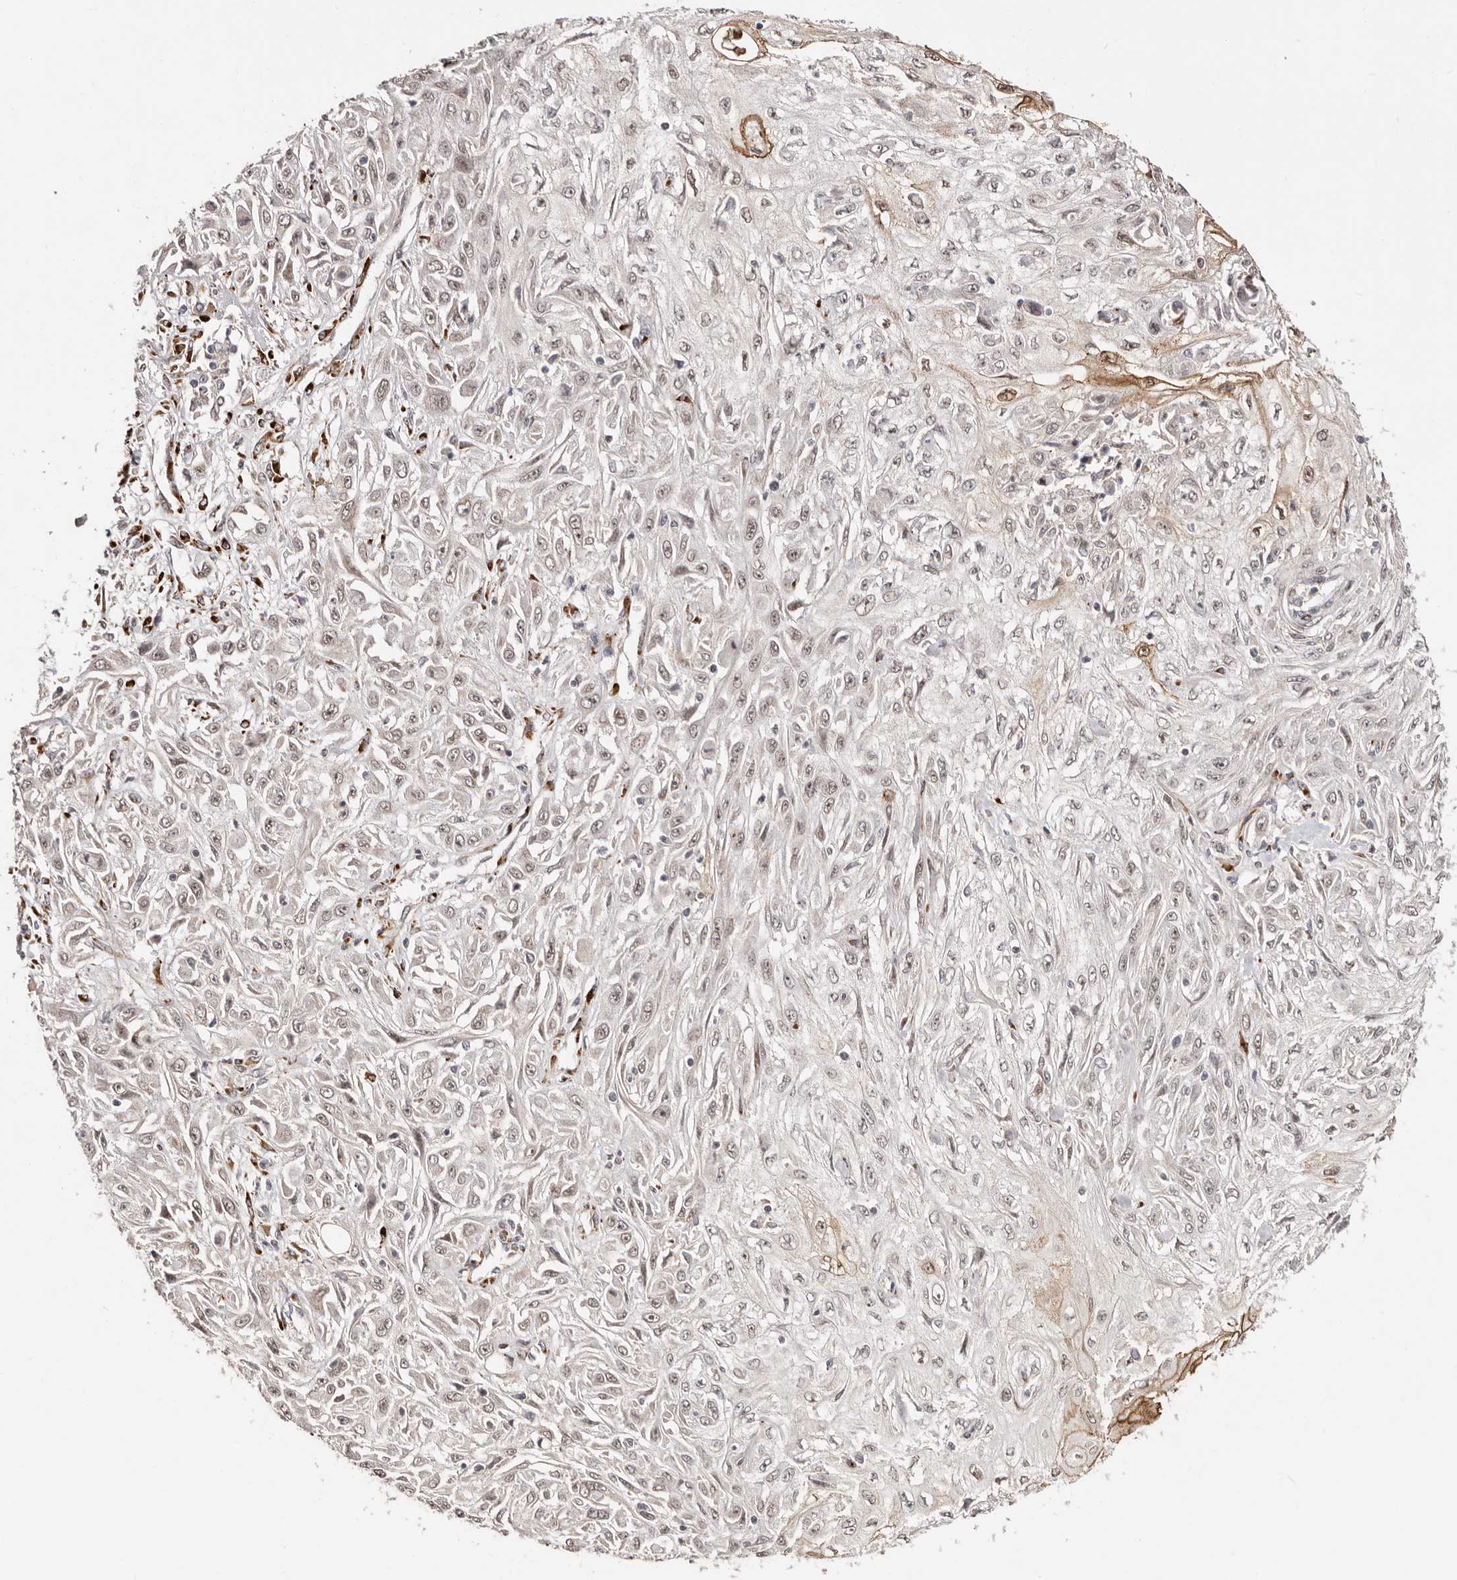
{"staining": {"intensity": "weak", "quantity": ">75%", "location": "nuclear"}, "tissue": "skin cancer", "cell_type": "Tumor cells", "image_type": "cancer", "snomed": [{"axis": "morphology", "description": "Squamous cell carcinoma, NOS"}, {"axis": "morphology", "description": "Squamous cell carcinoma, metastatic, NOS"}, {"axis": "topography", "description": "Skin"}, {"axis": "topography", "description": "Lymph node"}], "caption": "Approximately >75% of tumor cells in metastatic squamous cell carcinoma (skin) show weak nuclear protein positivity as visualized by brown immunohistochemical staining.", "gene": "SRCAP", "patient": {"sex": "male", "age": 75}}